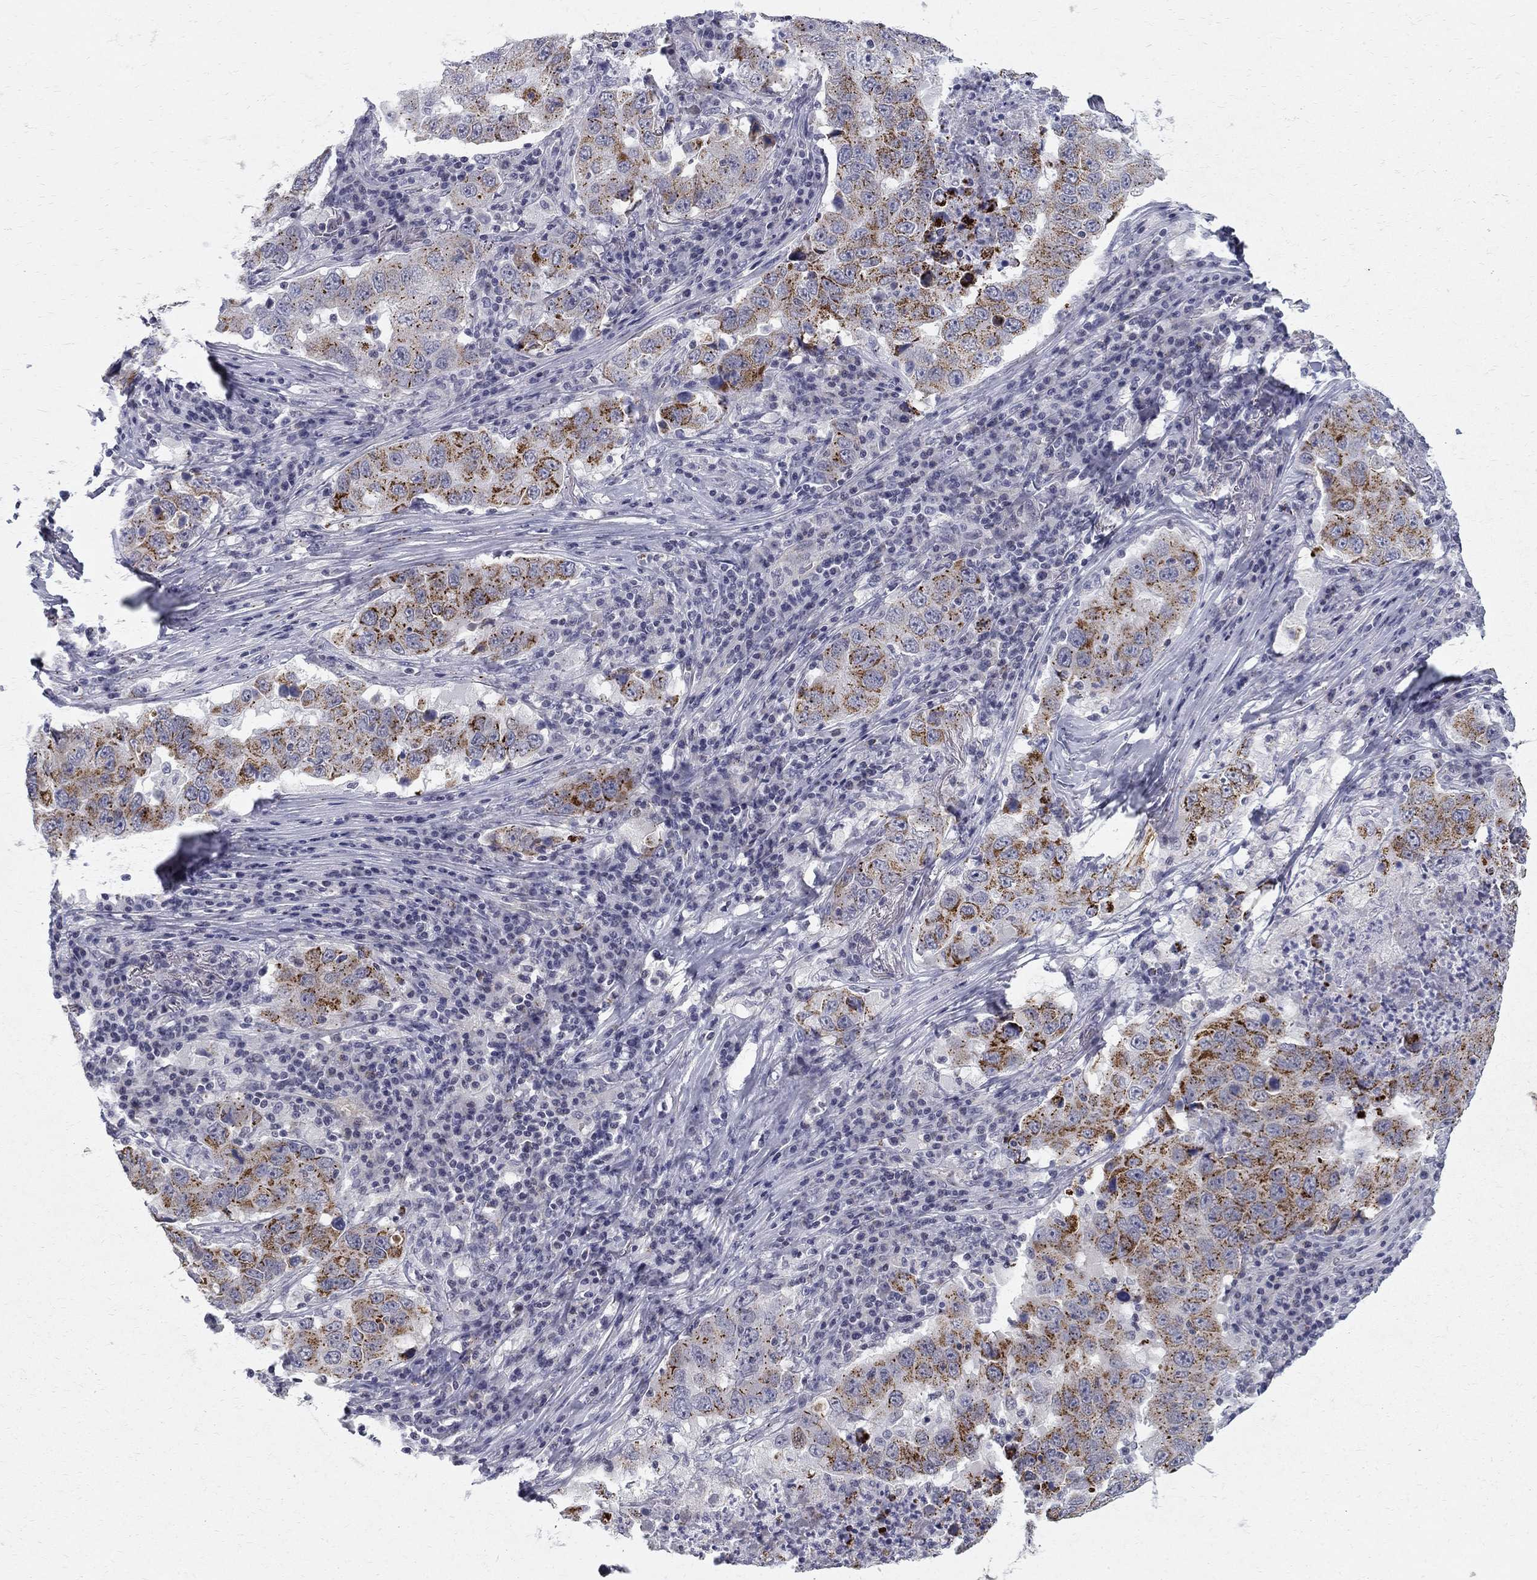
{"staining": {"intensity": "strong", "quantity": "25%-75%", "location": "cytoplasmic/membranous"}, "tissue": "lung cancer", "cell_type": "Tumor cells", "image_type": "cancer", "snomed": [{"axis": "morphology", "description": "Adenocarcinoma, NOS"}, {"axis": "topography", "description": "Lung"}], "caption": "The photomicrograph exhibits immunohistochemical staining of lung cancer (adenocarcinoma). There is strong cytoplasmic/membranous expression is present in approximately 25%-75% of tumor cells. The protein of interest is stained brown, and the nuclei are stained in blue (DAB (3,3'-diaminobenzidine) IHC with brightfield microscopy, high magnification).", "gene": "CLIC6", "patient": {"sex": "male", "age": 73}}